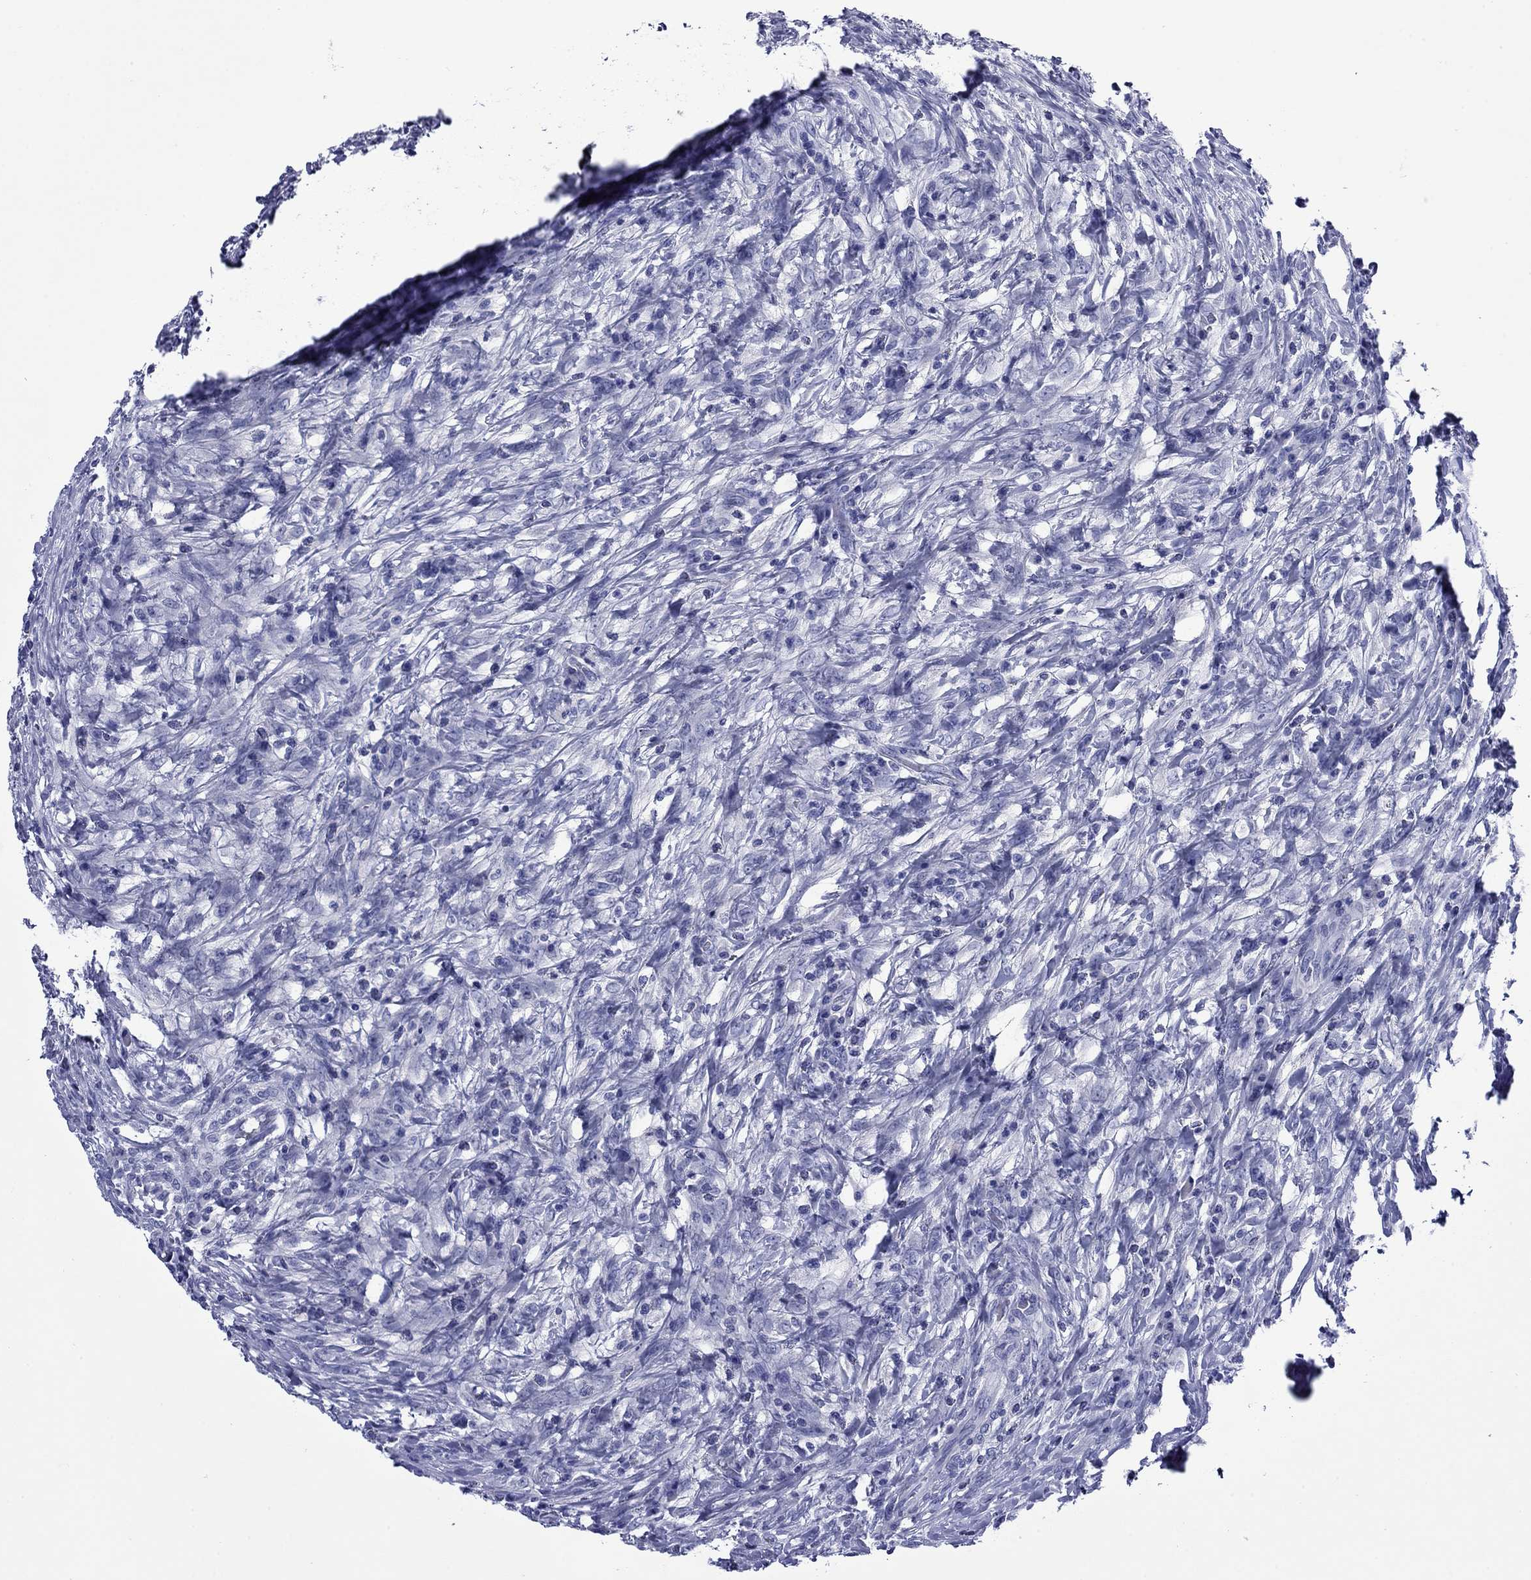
{"staining": {"intensity": "negative", "quantity": "none", "location": "none"}, "tissue": "colorectal cancer", "cell_type": "Tumor cells", "image_type": "cancer", "snomed": [{"axis": "morphology", "description": "Adenocarcinoma, NOS"}, {"axis": "topography", "description": "Colon"}], "caption": "The photomicrograph shows no staining of tumor cells in colorectal cancer.", "gene": "GIP", "patient": {"sex": "male", "age": 53}}